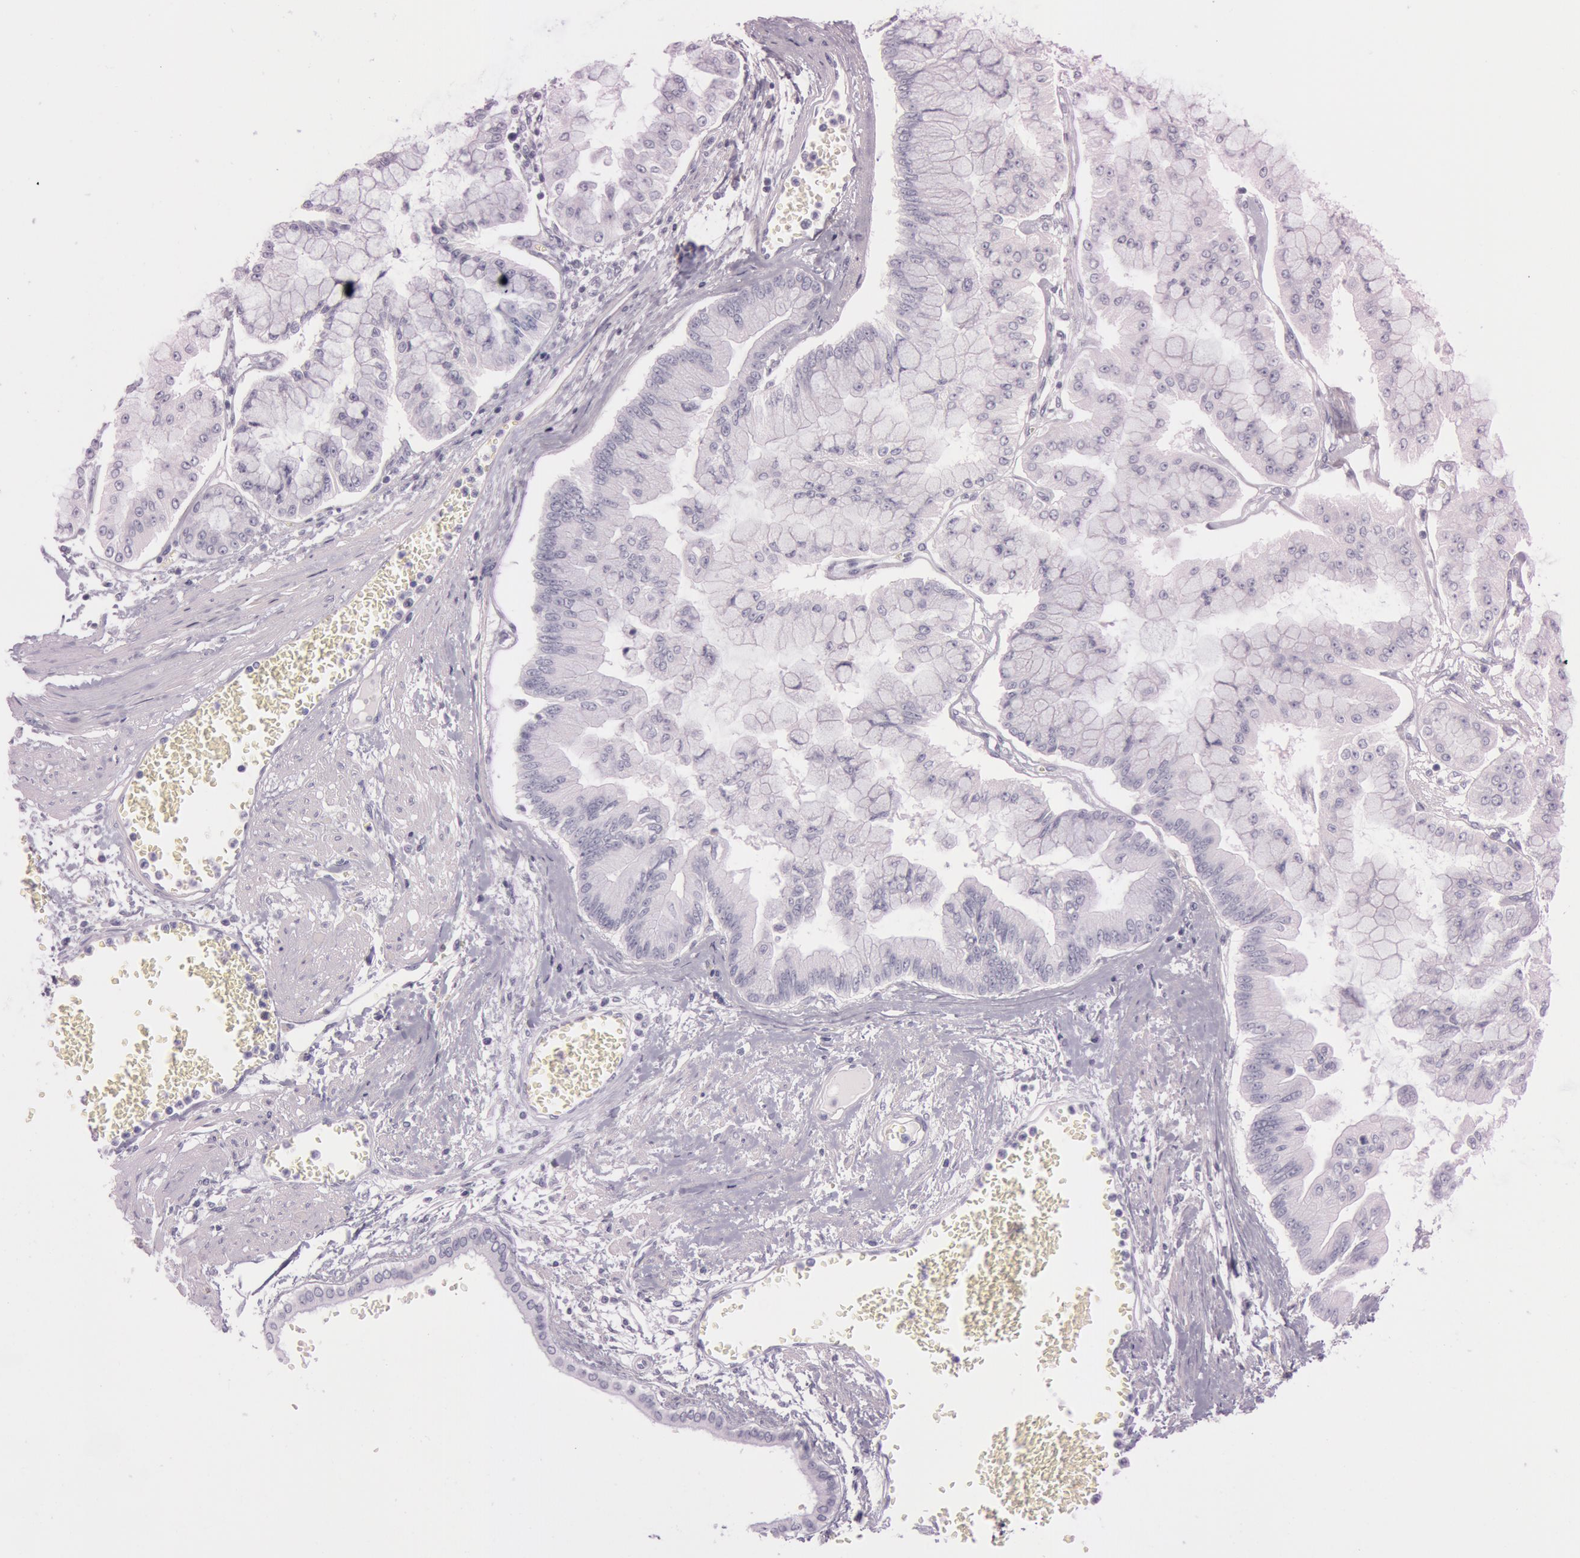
{"staining": {"intensity": "negative", "quantity": "none", "location": "none"}, "tissue": "liver cancer", "cell_type": "Tumor cells", "image_type": "cancer", "snomed": [{"axis": "morphology", "description": "Cholangiocarcinoma"}, {"axis": "topography", "description": "Liver"}], "caption": "Tumor cells show no significant staining in liver cancer.", "gene": "S100A7", "patient": {"sex": "female", "age": 79}}